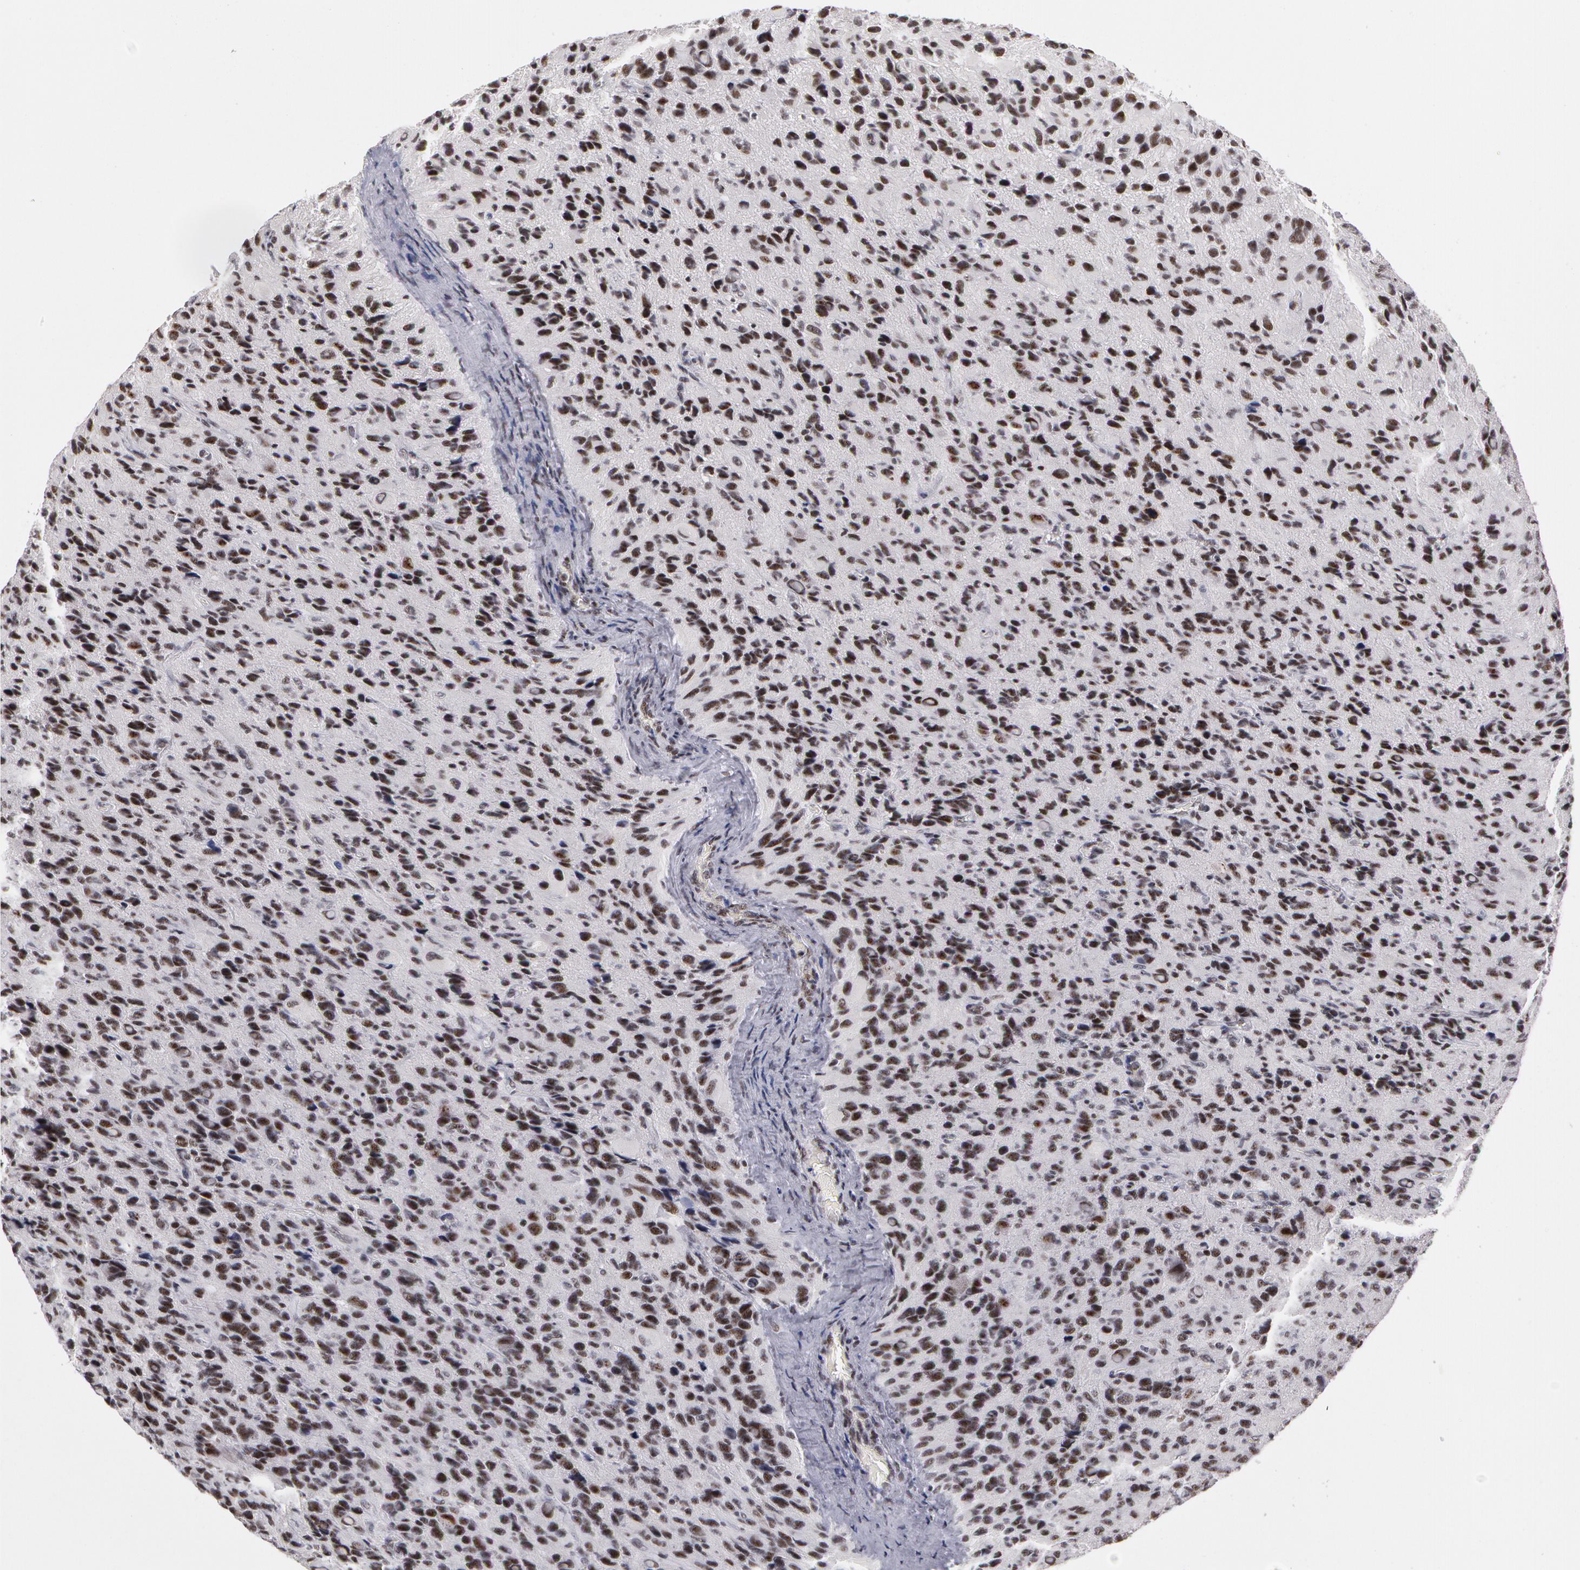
{"staining": {"intensity": "weak", "quantity": "25%-75%", "location": "nuclear"}, "tissue": "glioma", "cell_type": "Tumor cells", "image_type": "cancer", "snomed": [{"axis": "morphology", "description": "Glioma, malignant, High grade"}, {"axis": "topography", "description": "Brain"}], "caption": "Weak nuclear expression for a protein is appreciated in approximately 25%-75% of tumor cells of malignant glioma (high-grade) using immunohistochemistry.", "gene": "PNN", "patient": {"sex": "male", "age": 77}}